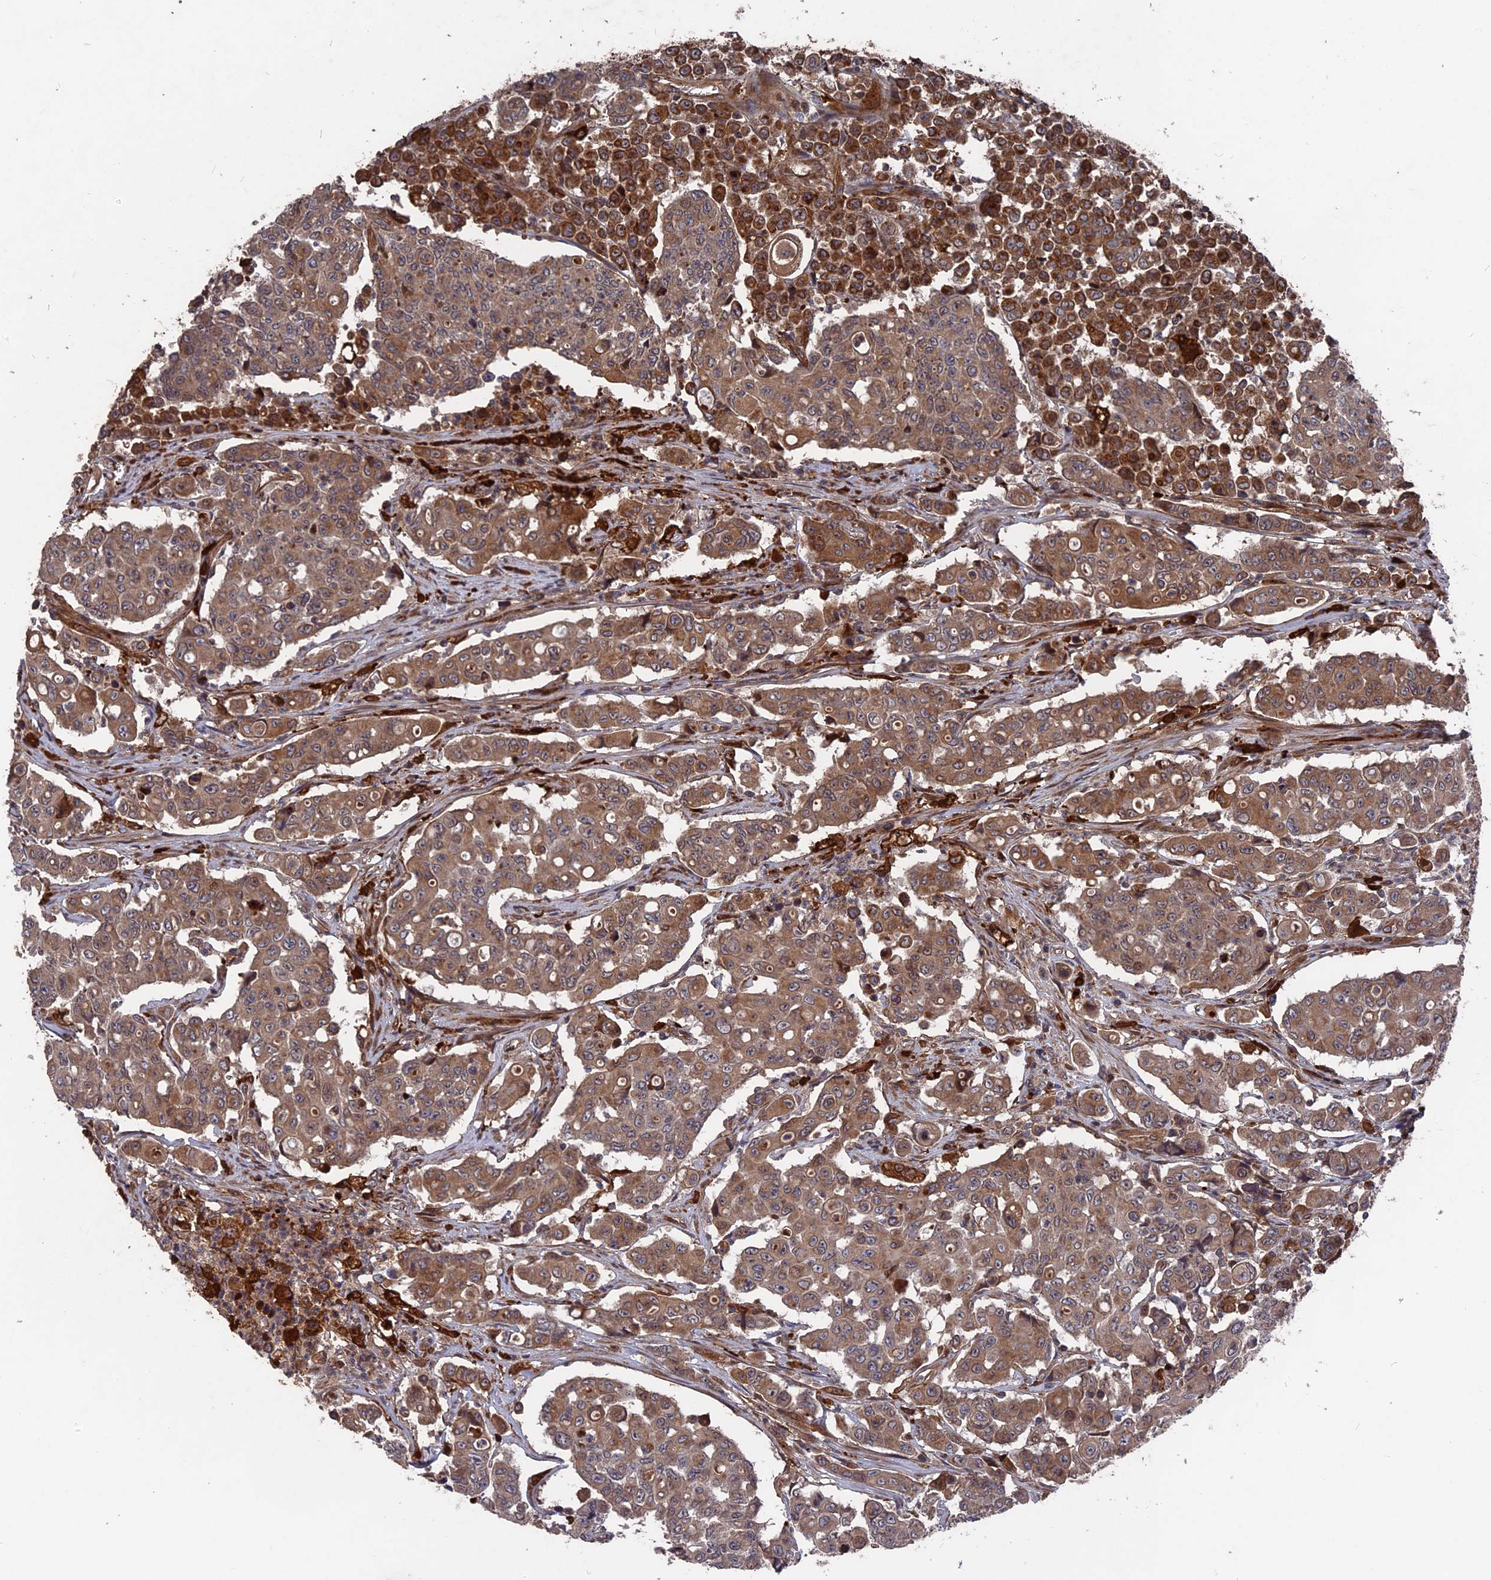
{"staining": {"intensity": "moderate", "quantity": ">75%", "location": "cytoplasmic/membranous"}, "tissue": "colorectal cancer", "cell_type": "Tumor cells", "image_type": "cancer", "snomed": [{"axis": "morphology", "description": "Adenocarcinoma, NOS"}, {"axis": "topography", "description": "Colon"}], "caption": "Immunohistochemistry (IHC) micrograph of neoplastic tissue: colorectal cancer (adenocarcinoma) stained using immunohistochemistry reveals medium levels of moderate protein expression localized specifically in the cytoplasmic/membranous of tumor cells, appearing as a cytoplasmic/membranous brown color.", "gene": "DEF8", "patient": {"sex": "male", "age": 51}}